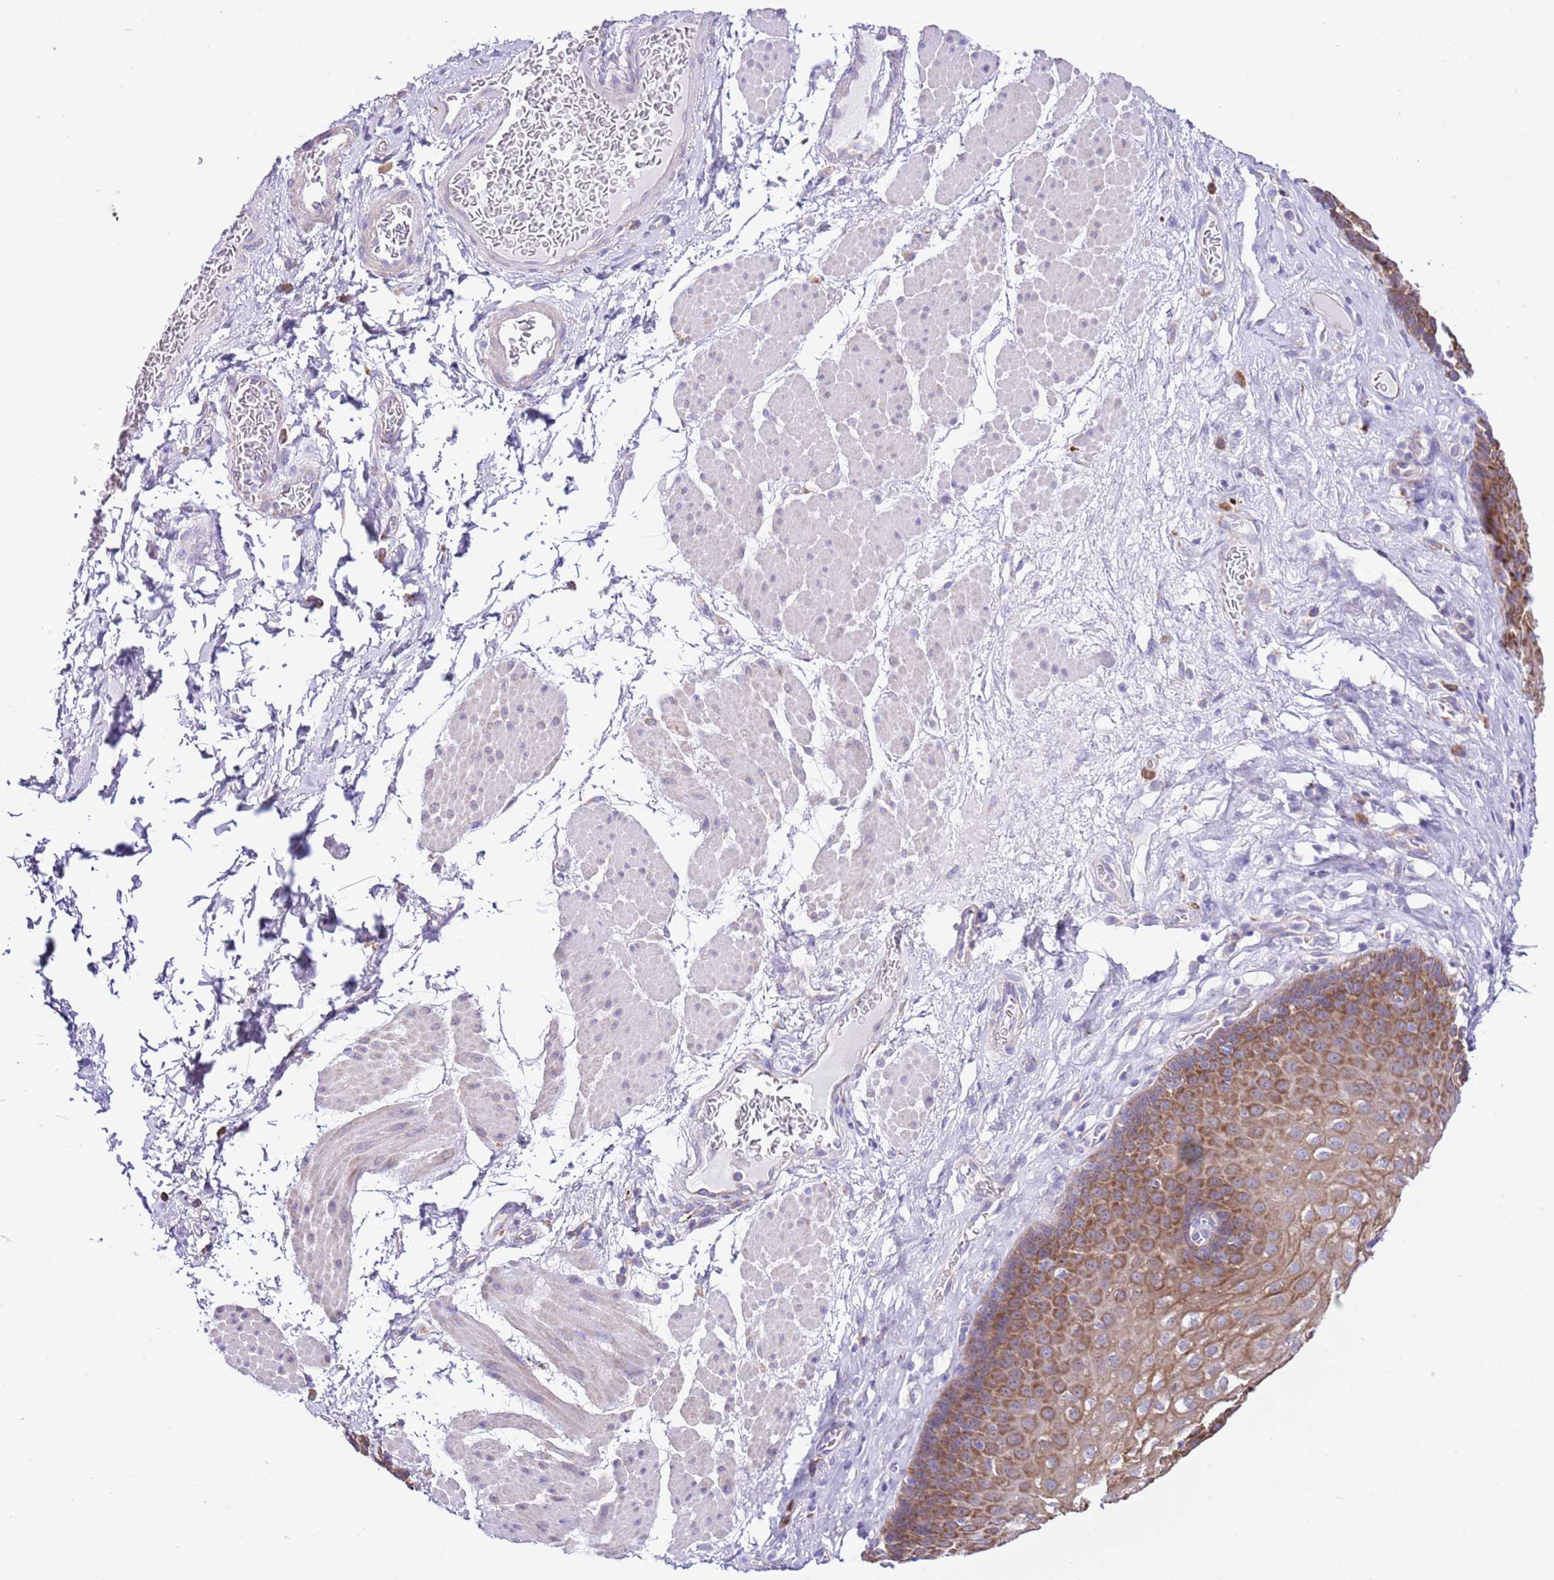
{"staining": {"intensity": "moderate", "quantity": ">75%", "location": "cytoplasmic/membranous"}, "tissue": "esophagus", "cell_type": "Squamous epithelial cells", "image_type": "normal", "snomed": [{"axis": "morphology", "description": "Normal tissue, NOS"}, {"axis": "topography", "description": "Esophagus"}], "caption": "Squamous epithelial cells demonstrate medium levels of moderate cytoplasmic/membranous positivity in approximately >75% of cells in unremarkable human esophagus. The protein is stained brown, and the nuclei are stained in blue (DAB IHC with brightfield microscopy, high magnification).", "gene": "RPS10", "patient": {"sex": "female", "age": 66}}